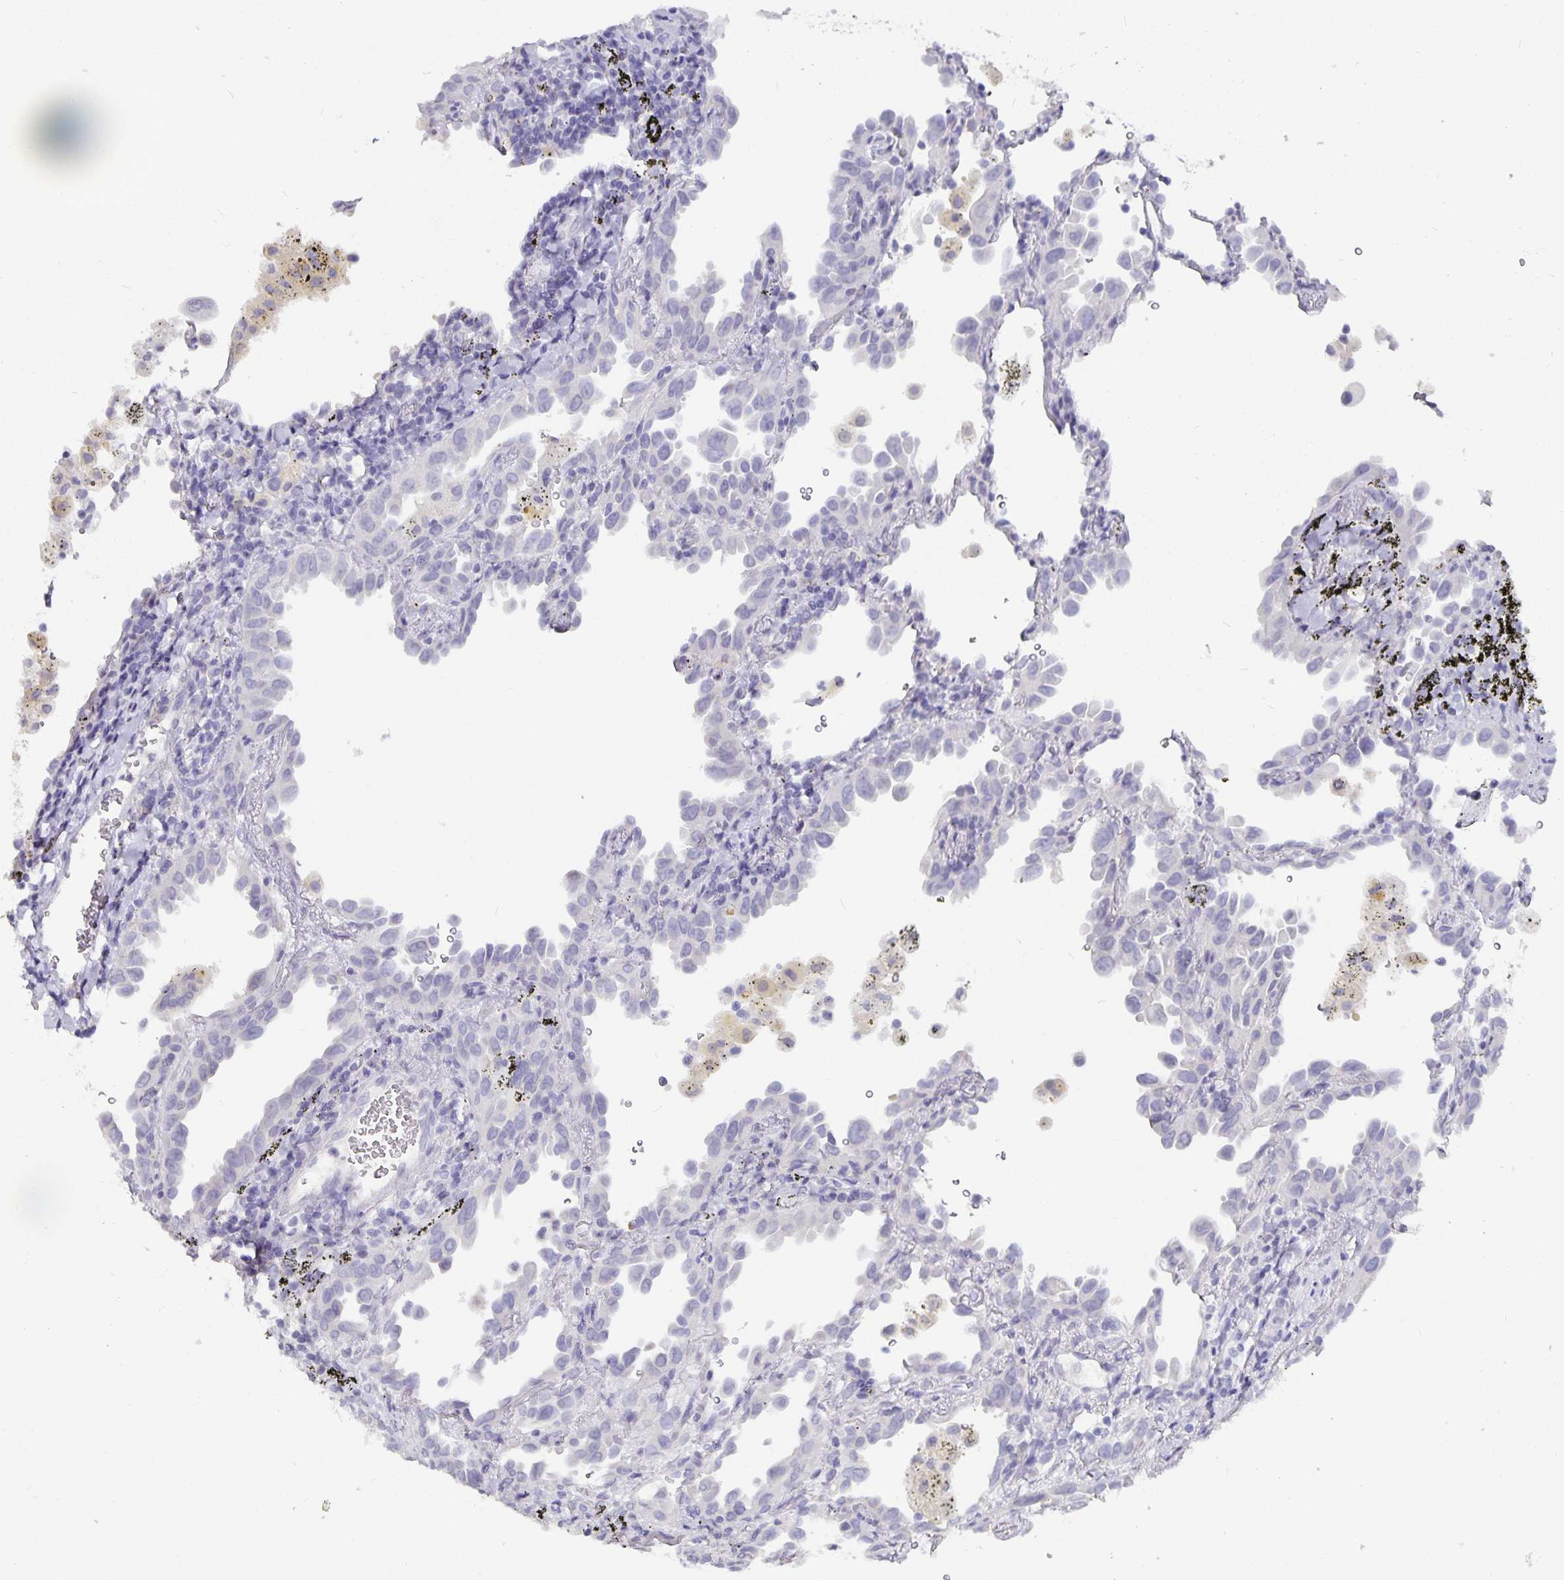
{"staining": {"intensity": "negative", "quantity": "none", "location": "none"}, "tissue": "lung cancer", "cell_type": "Tumor cells", "image_type": "cancer", "snomed": [{"axis": "morphology", "description": "Adenocarcinoma, NOS"}, {"axis": "topography", "description": "Lung"}], "caption": "DAB (3,3'-diaminobenzidine) immunohistochemical staining of lung cancer reveals no significant staining in tumor cells.", "gene": "CA12", "patient": {"sex": "male", "age": 68}}